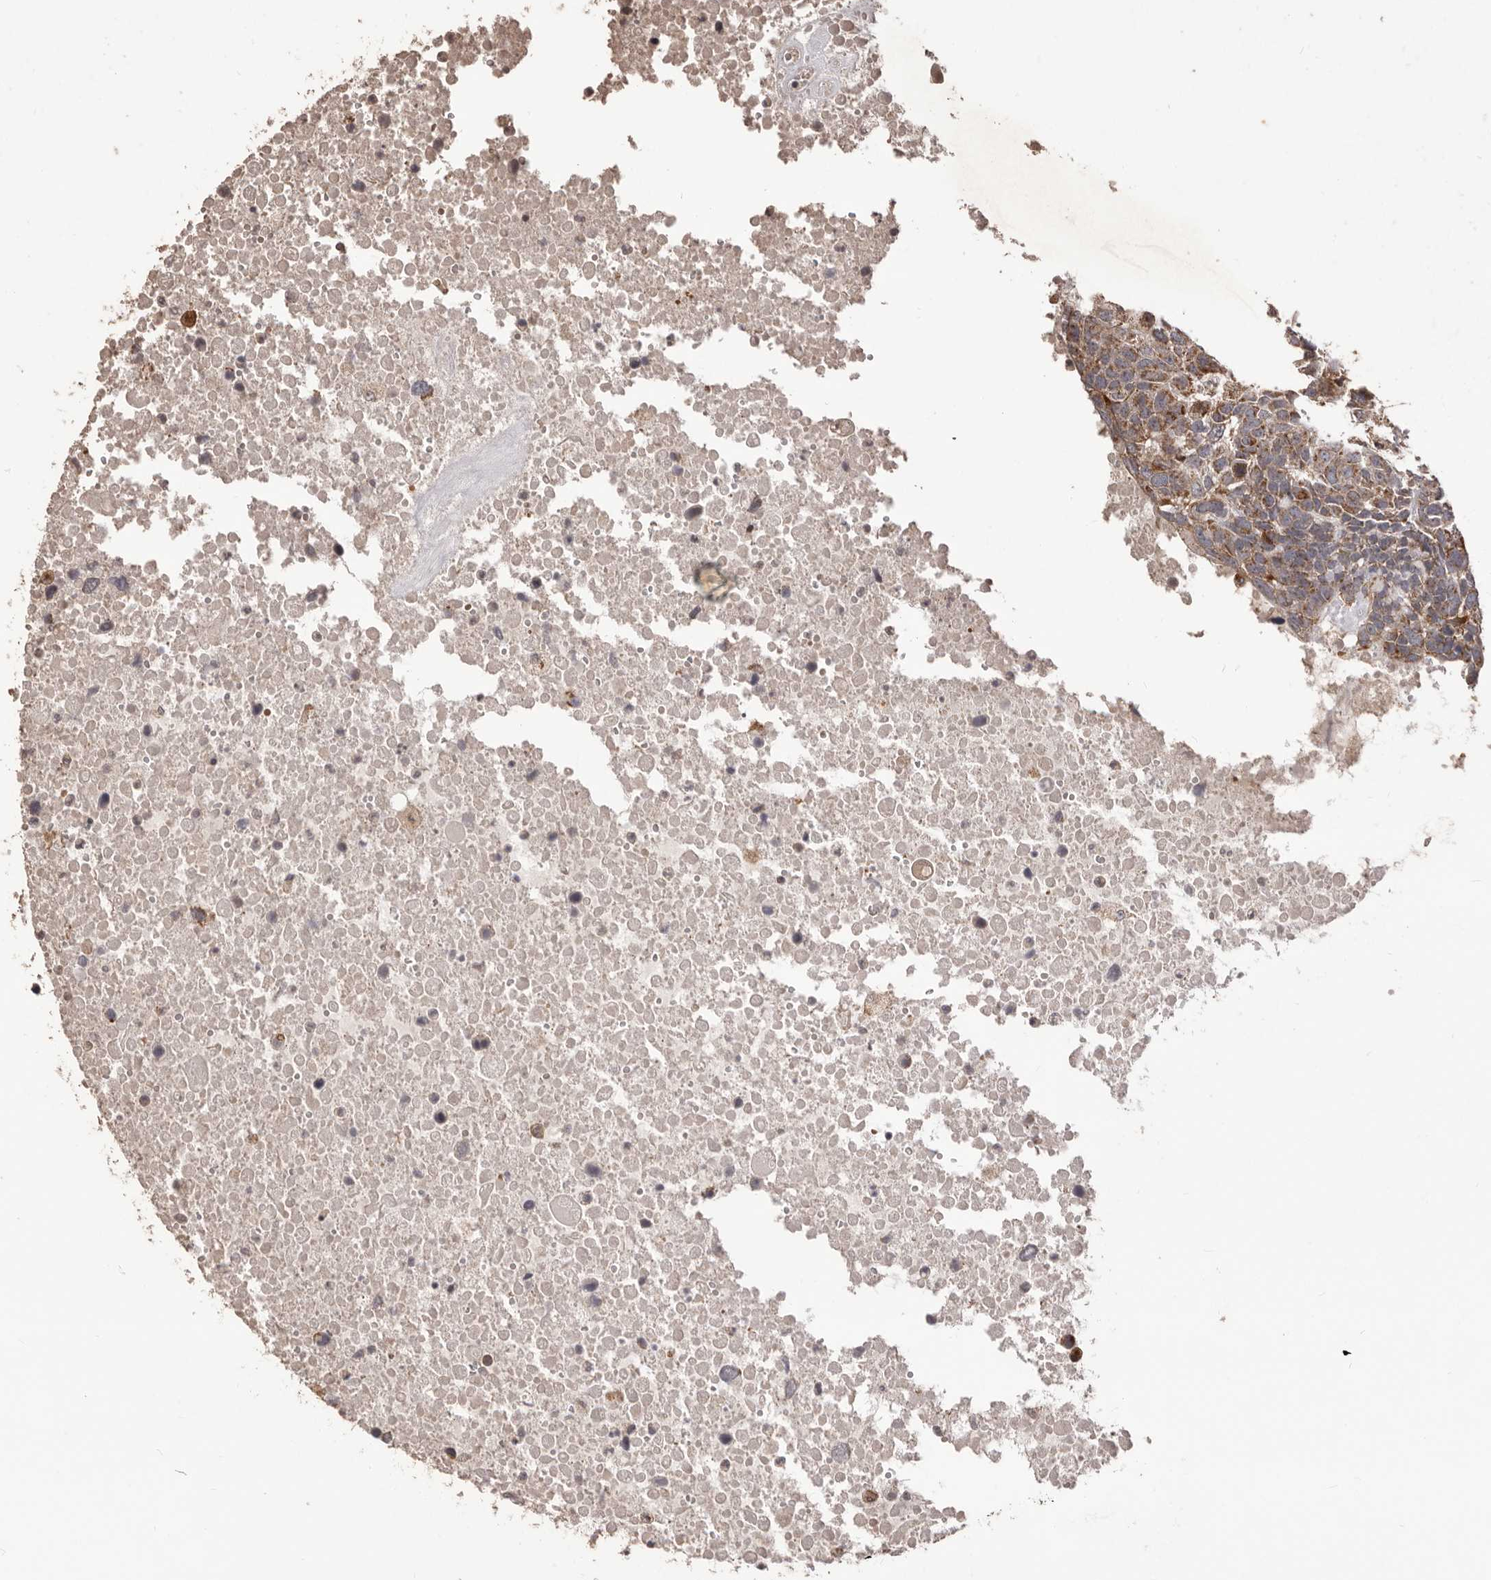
{"staining": {"intensity": "moderate", "quantity": ">75%", "location": "cytoplasmic/membranous"}, "tissue": "head and neck cancer", "cell_type": "Tumor cells", "image_type": "cancer", "snomed": [{"axis": "morphology", "description": "Squamous cell carcinoma, NOS"}, {"axis": "topography", "description": "Head-Neck"}], "caption": "Immunohistochemistry staining of head and neck squamous cell carcinoma, which demonstrates medium levels of moderate cytoplasmic/membranous staining in about >75% of tumor cells indicating moderate cytoplasmic/membranous protein expression. The staining was performed using DAB (3,3'-diaminobenzidine) (brown) for protein detection and nuclei were counterstained in hematoxylin (blue).", "gene": "QRSL1", "patient": {"sex": "male", "age": 66}}